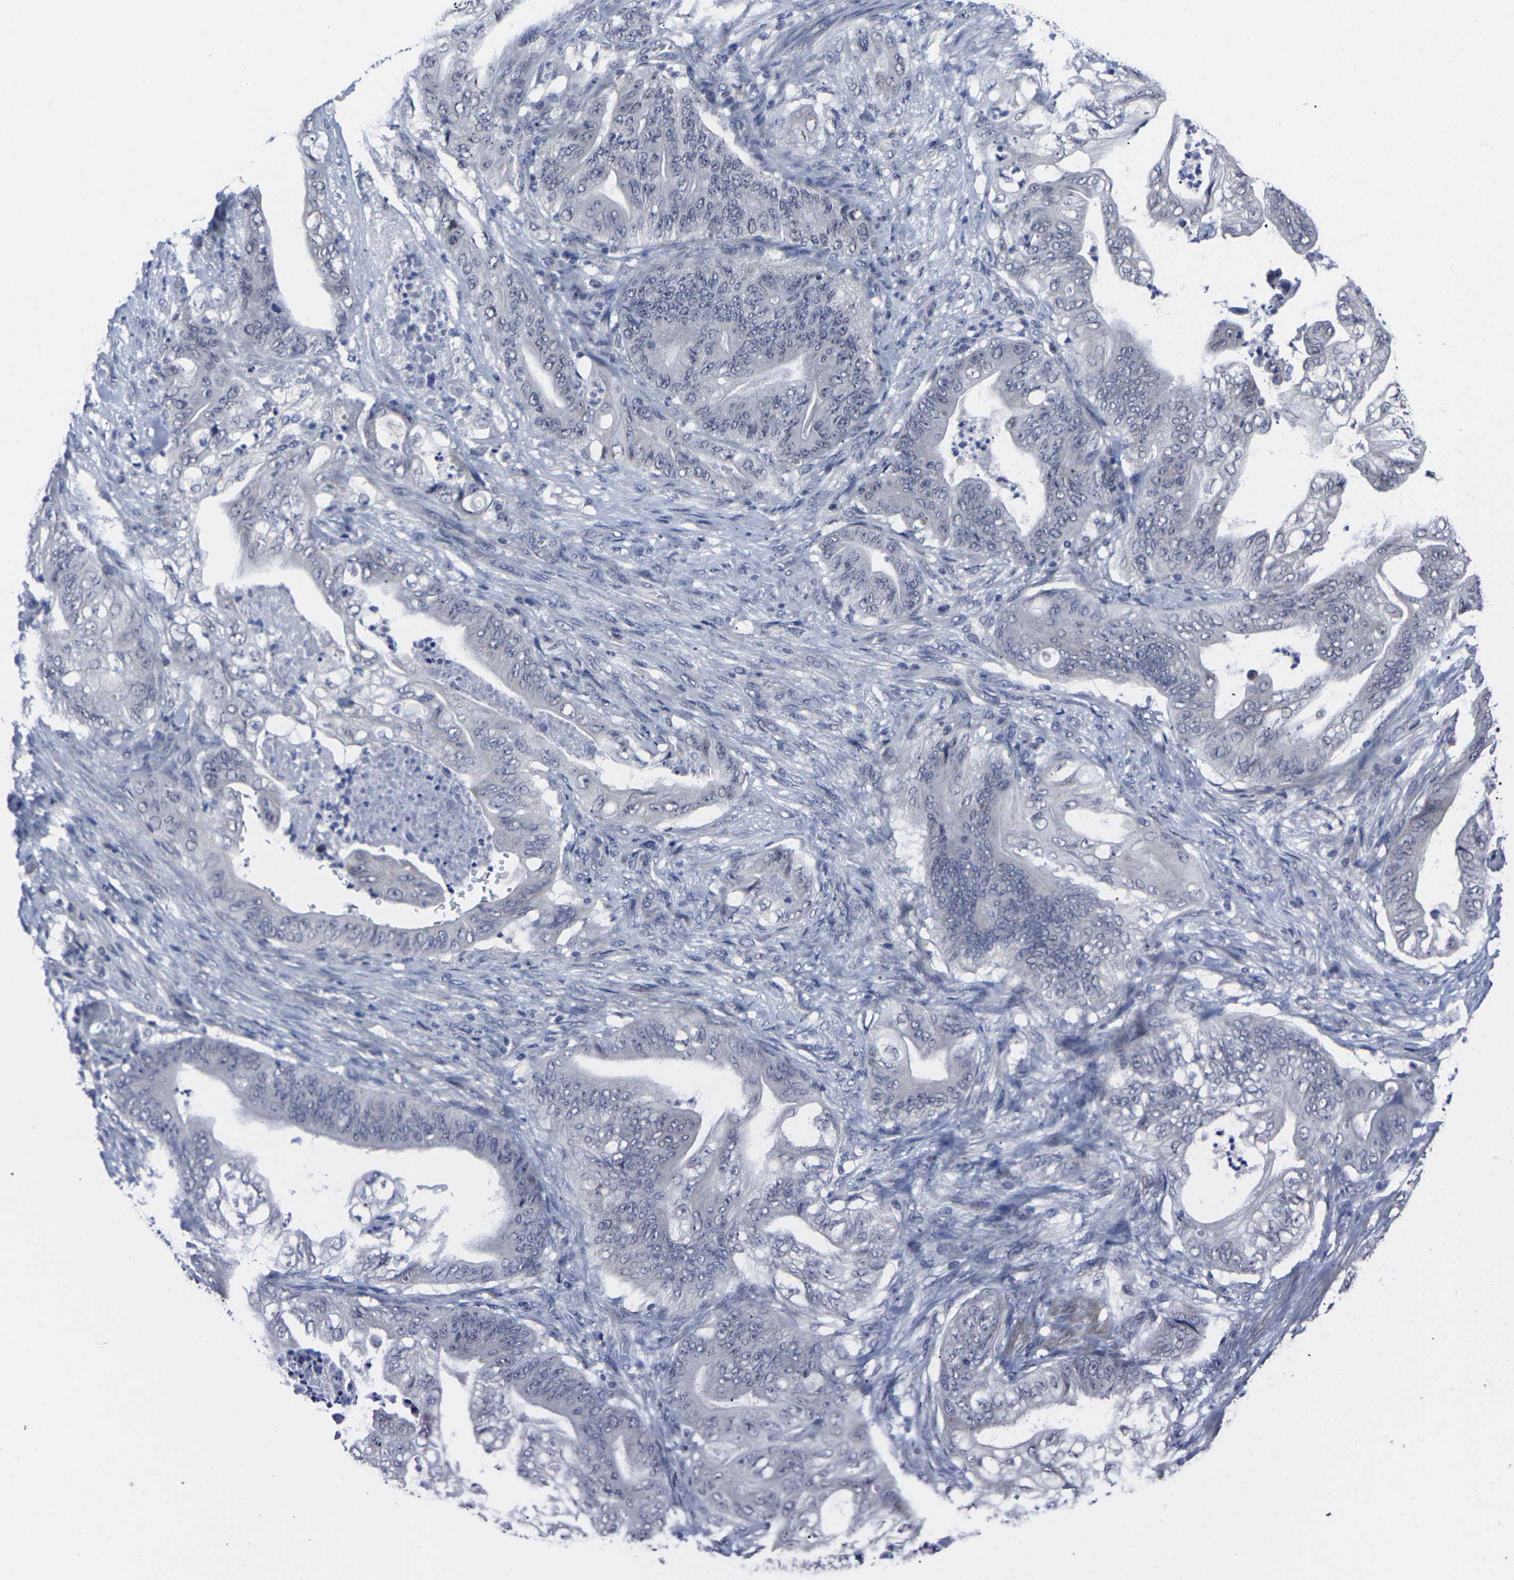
{"staining": {"intensity": "negative", "quantity": "none", "location": "none"}, "tissue": "stomach cancer", "cell_type": "Tumor cells", "image_type": "cancer", "snomed": [{"axis": "morphology", "description": "Adenocarcinoma, NOS"}, {"axis": "topography", "description": "Stomach"}], "caption": "Protein analysis of adenocarcinoma (stomach) reveals no significant staining in tumor cells. (DAB immunohistochemistry (IHC) visualized using brightfield microscopy, high magnification).", "gene": "MSANTD4", "patient": {"sex": "female", "age": 73}}